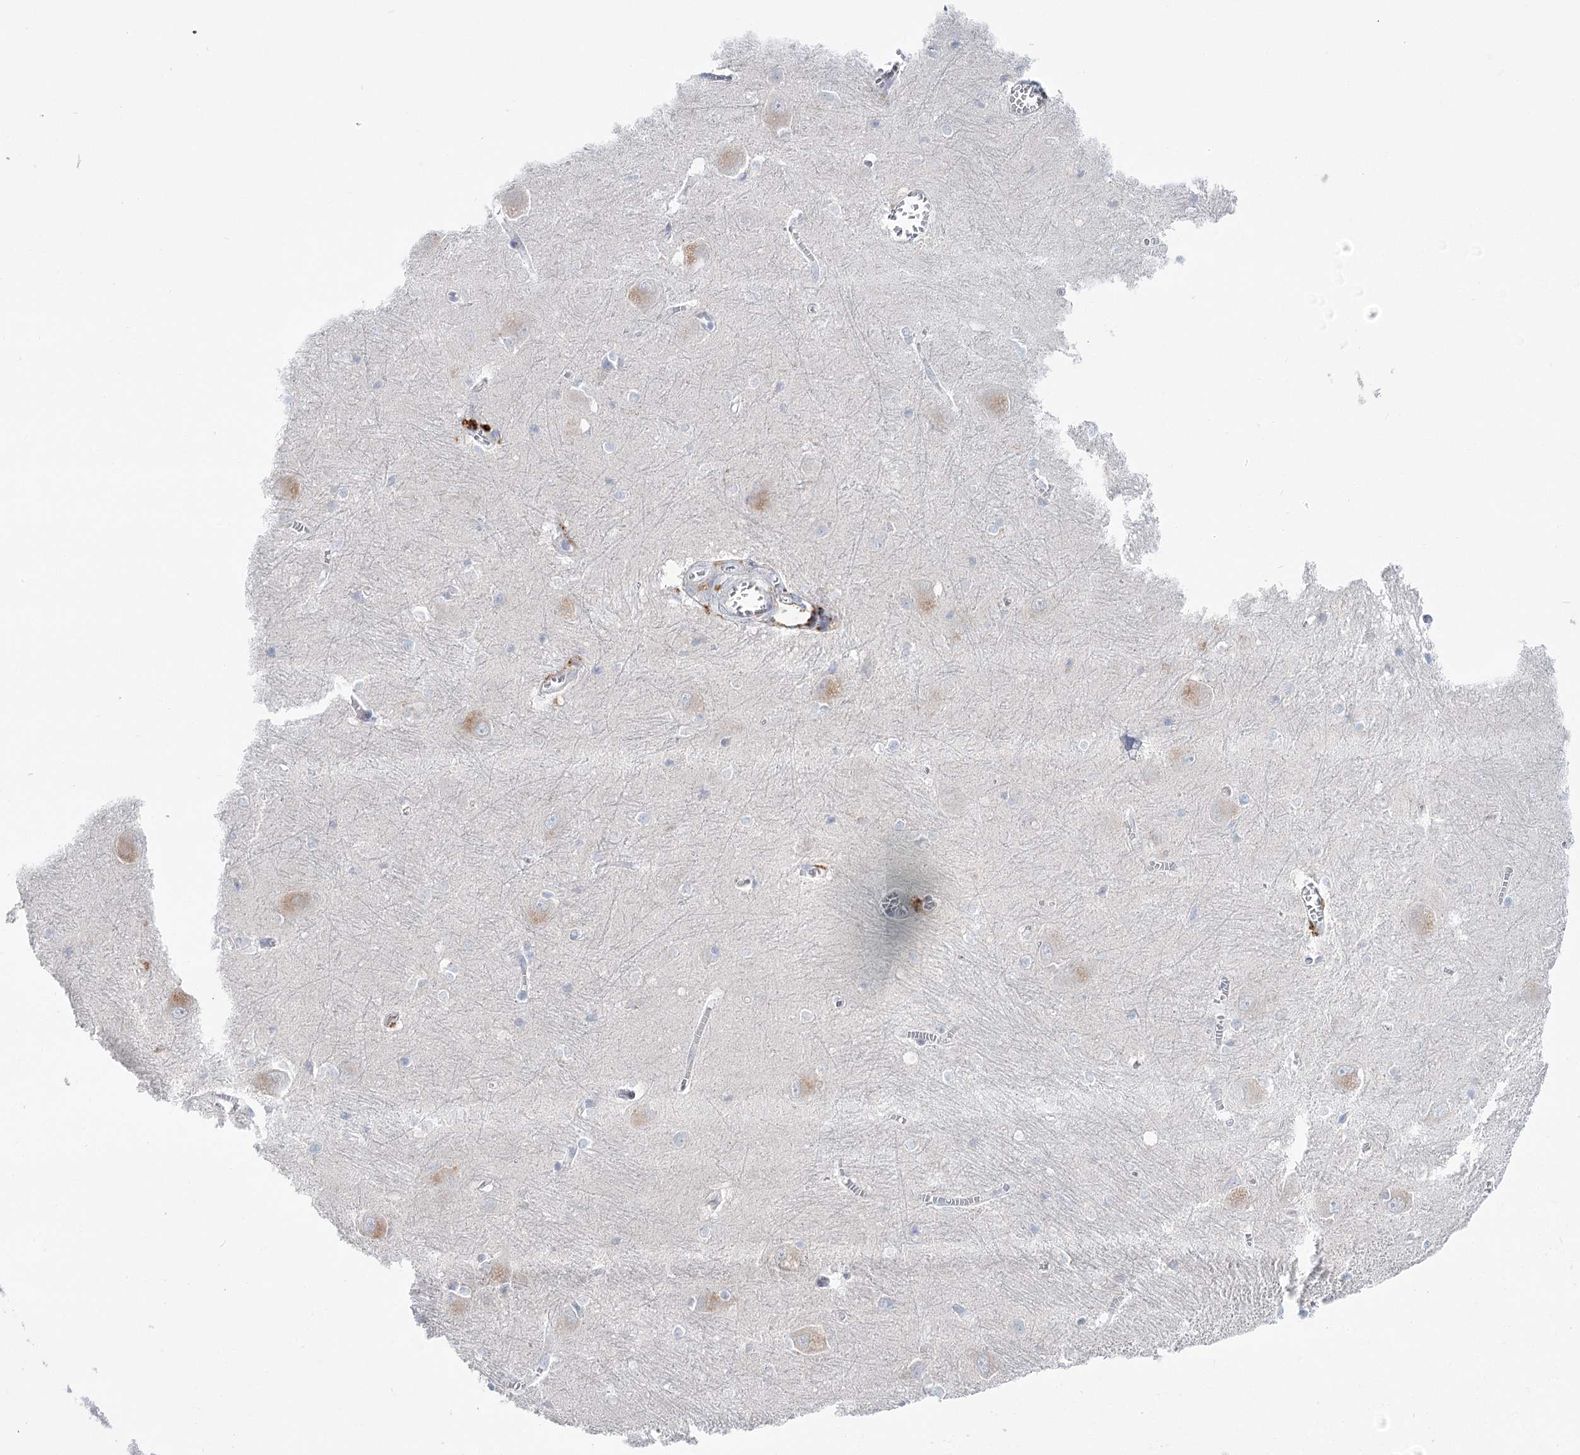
{"staining": {"intensity": "negative", "quantity": "none", "location": "none"}, "tissue": "caudate", "cell_type": "Glial cells", "image_type": "normal", "snomed": [{"axis": "morphology", "description": "Normal tissue, NOS"}, {"axis": "topography", "description": "Lateral ventricle wall"}], "caption": "This is a histopathology image of immunohistochemistry staining of normal caudate, which shows no staining in glial cells. (Stains: DAB (3,3'-diaminobenzidine) immunohistochemistry (IHC) with hematoxylin counter stain, Microscopy: brightfield microscopy at high magnification).", "gene": "SIAE", "patient": {"sex": "male", "age": 37}}